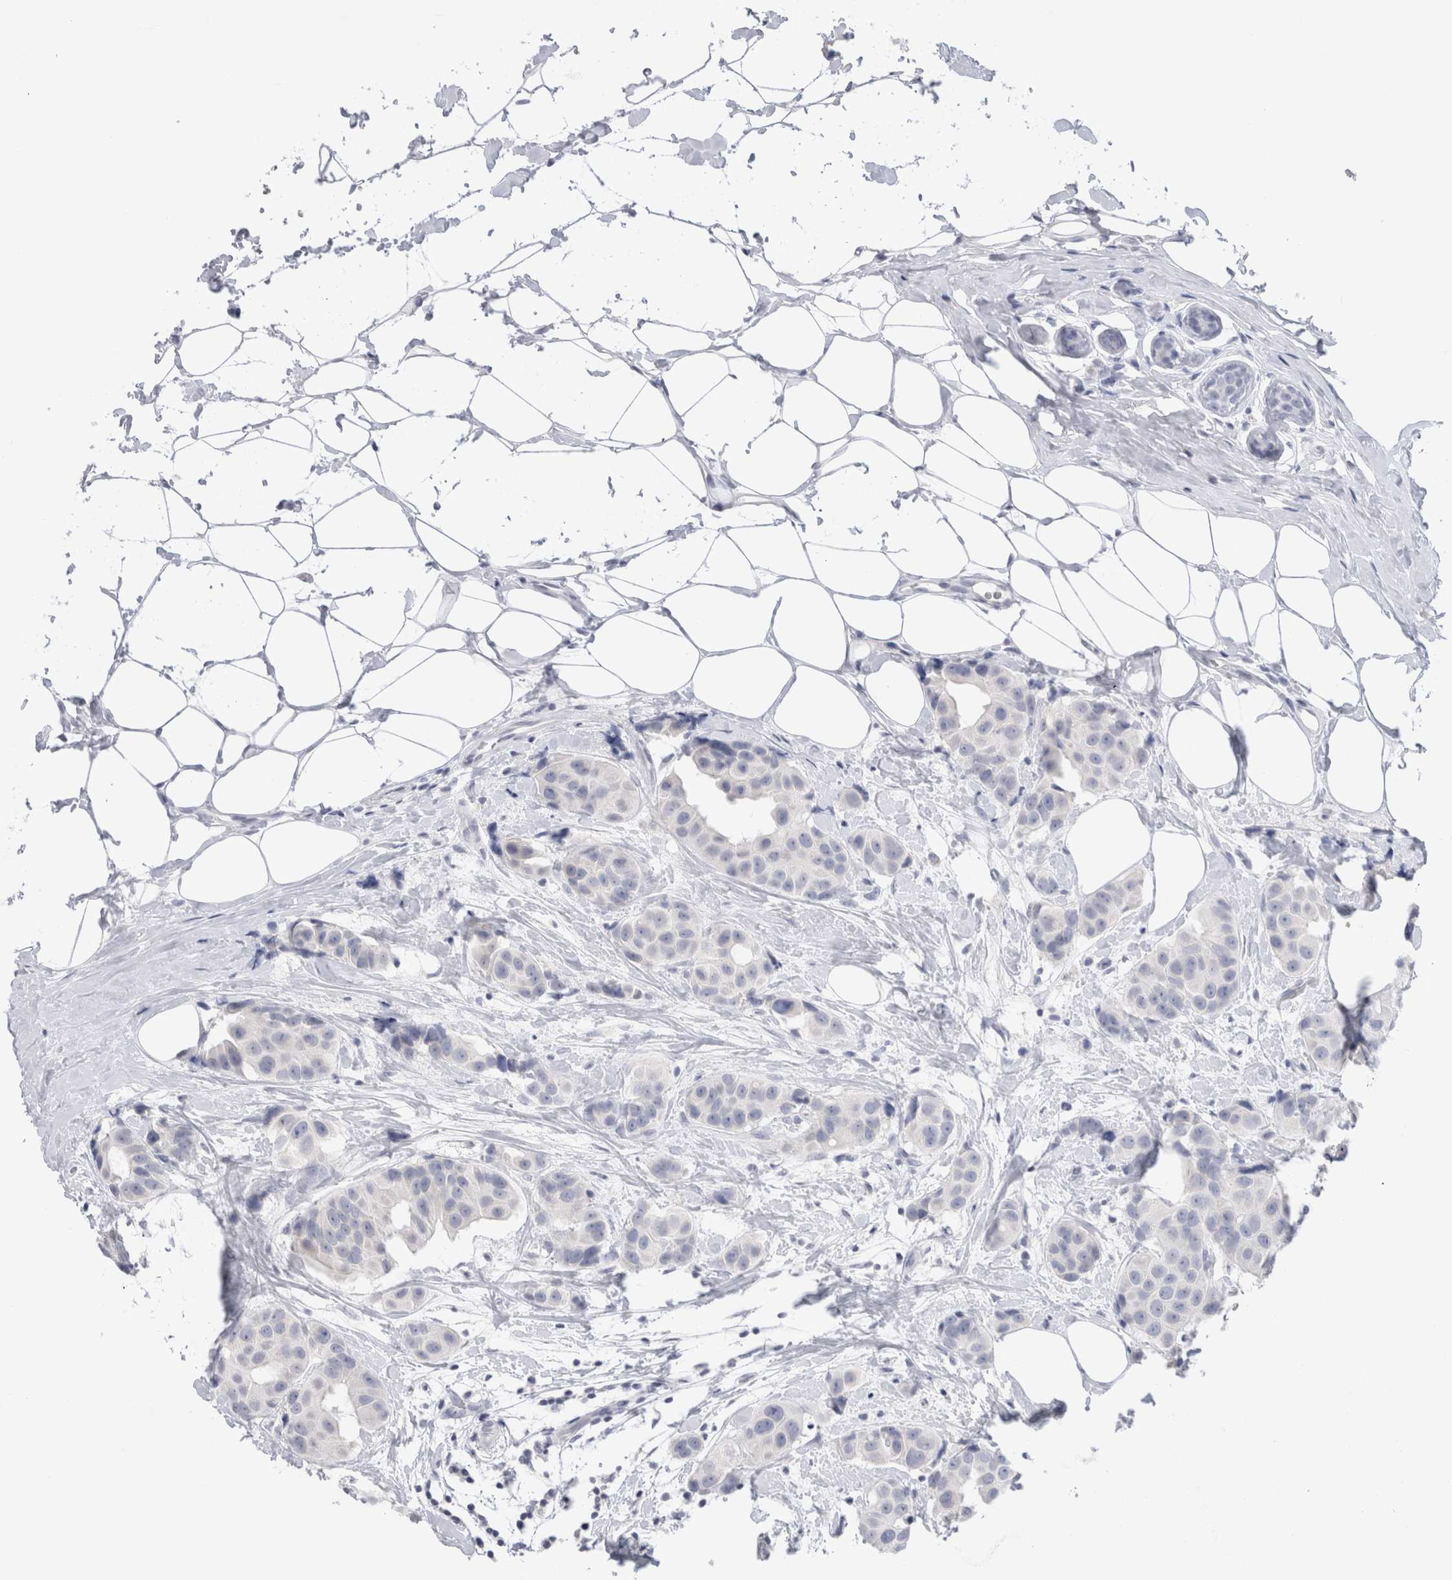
{"staining": {"intensity": "negative", "quantity": "none", "location": "none"}, "tissue": "breast cancer", "cell_type": "Tumor cells", "image_type": "cancer", "snomed": [{"axis": "morphology", "description": "Normal tissue, NOS"}, {"axis": "morphology", "description": "Duct carcinoma"}, {"axis": "topography", "description": "Breast"}], "caption": "Image shows no significant protein positivity in tumor cells of intraductal carcinoma (breast).", "gene": "C9orf50", "patient": {"sex": "female", "age": 39}}